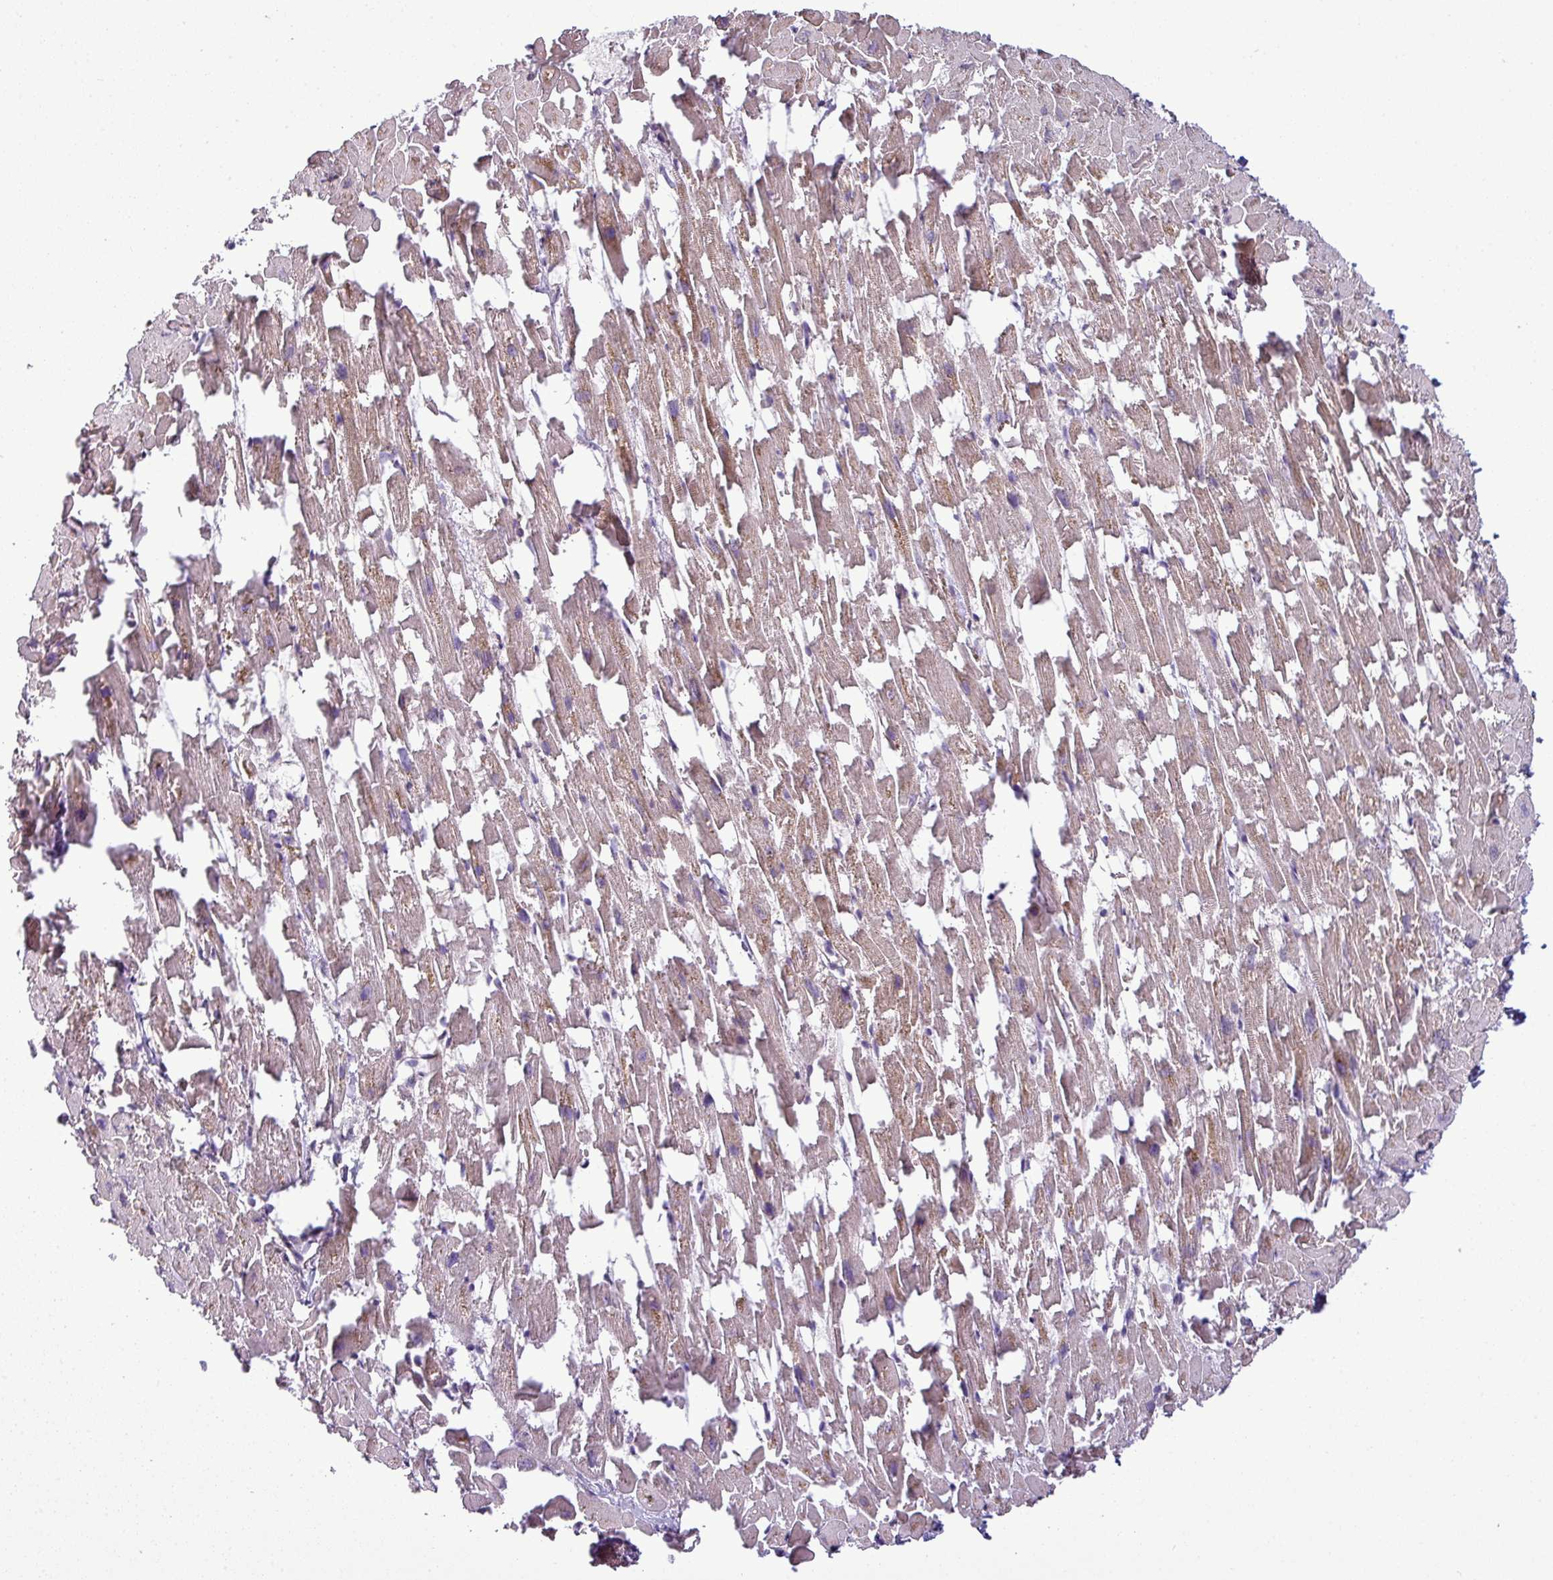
{"staining": {"intensity": "moderate", "quantity": "25%-75%", "location": "cytoplasmic/membranous"}, "tissue": "heart muscle", "cell_type": "Cardiomyocytes", "image_type": "normal", "snomed": [{"axis": "morphology", "description": "Normal tissue, NOS"}, {"axis": "topography", "description": "Heart"}], "caption": "Cardiomyocytes show medium levels of moderate cytoplasmic/membranous staining in approximately 25%-75% of cells in benign human heart muscle. The protein of interest is shown in brown color, while the nuclei are stained blue.", "gene": "ZNF217", "patient": {"sex": "female", "age": 64}}